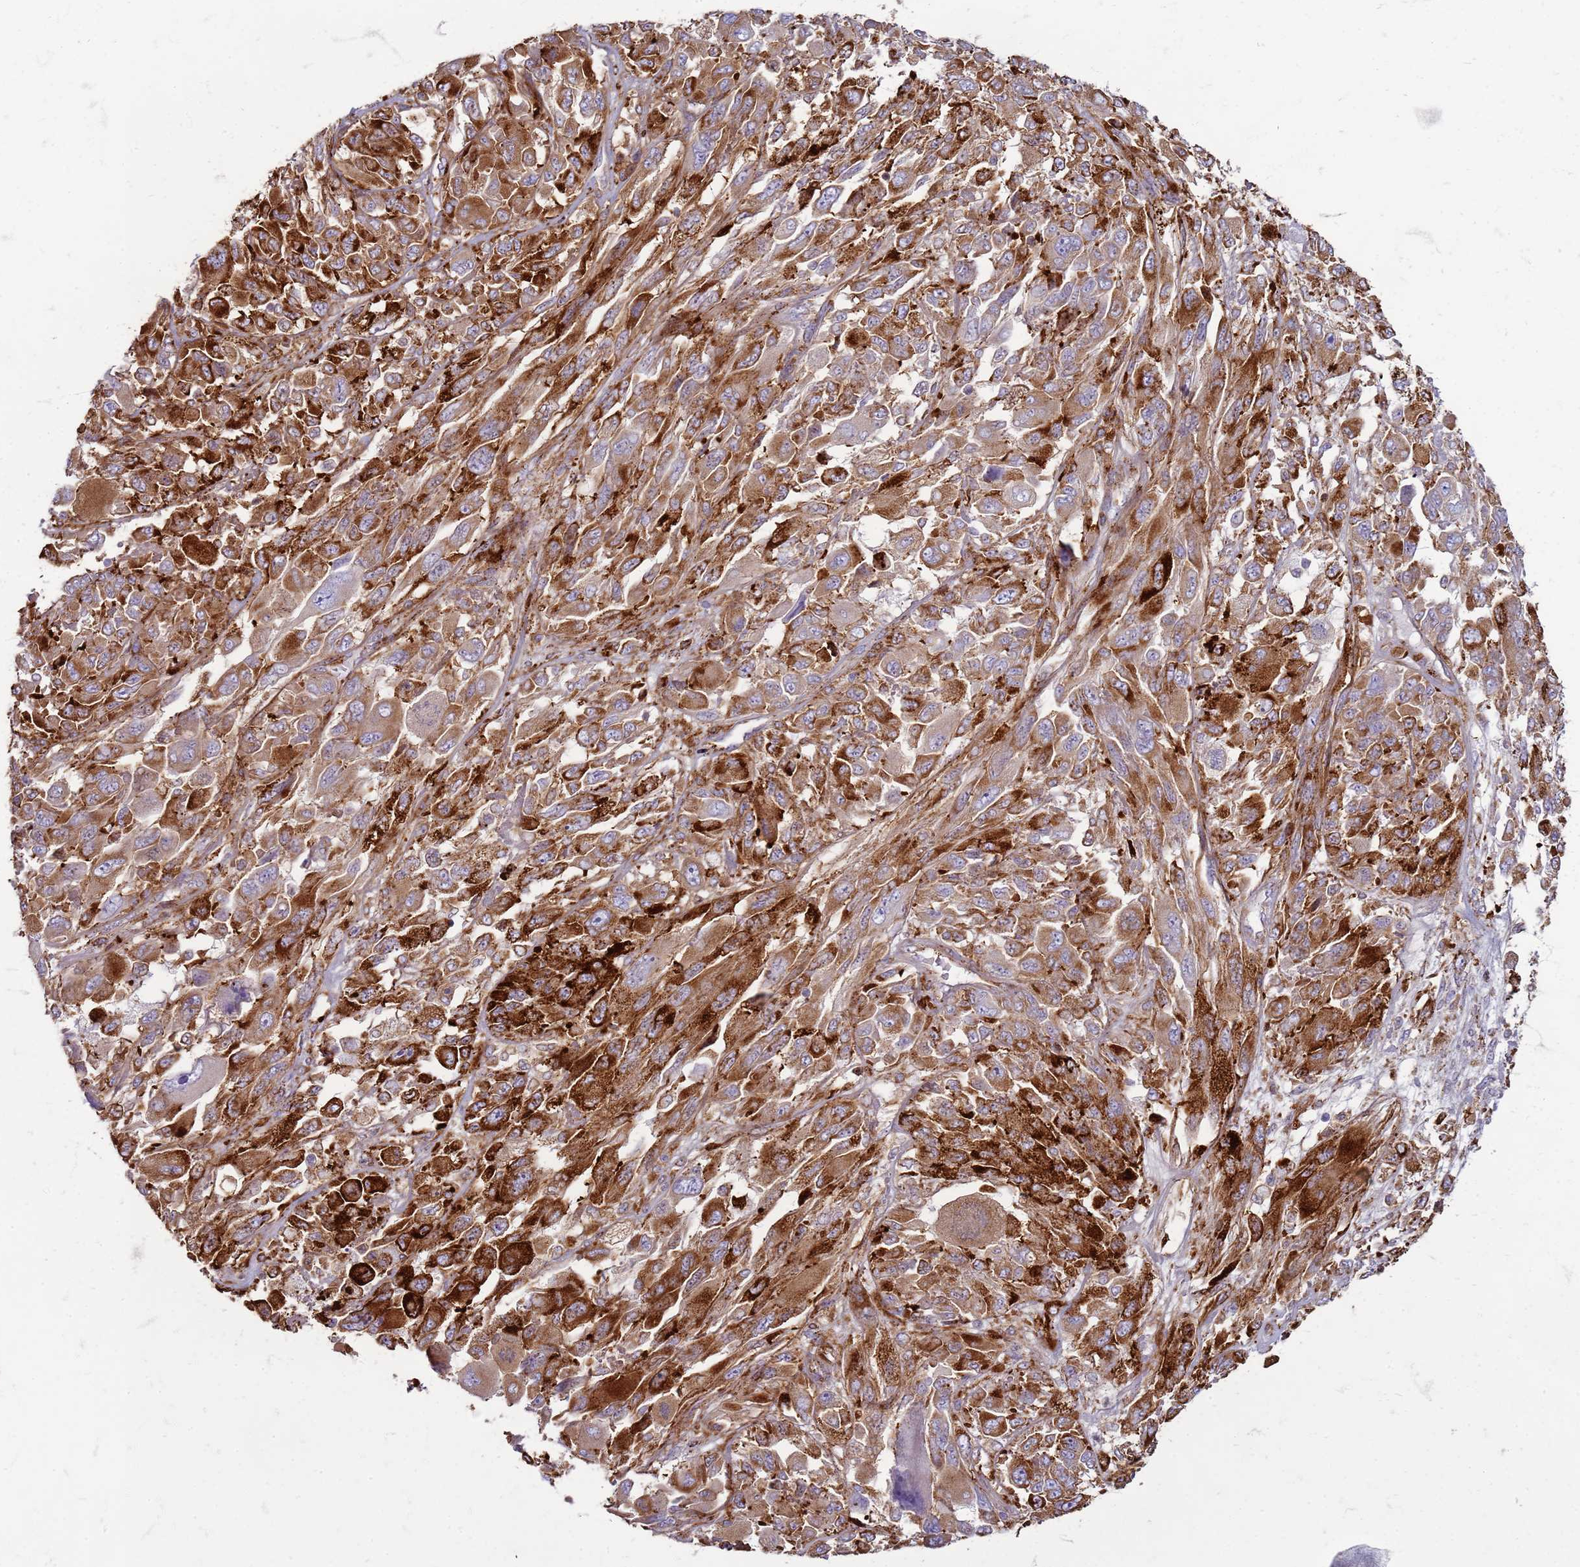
{"staining": {"intensity": "strong", "quantity": ">75%", "location": "cytoplasmic/membranous"}, "tissue": "melanoma", "cell_type": "Tumor cells", "image_type": "cancer", "snomed": [{"axis": "morphology", "description": "Malignant melanoma, NOS"}, {"axis": "topography", "description": "Skin"}], "caption": "Immunohistochemistry of human malignant melanoma reveals high levels of strong cytoplasmic/membranous expression in about >75% of tumor cells.", "gene": "PDK3", "patient": {"sex": "female", "age": 91}}